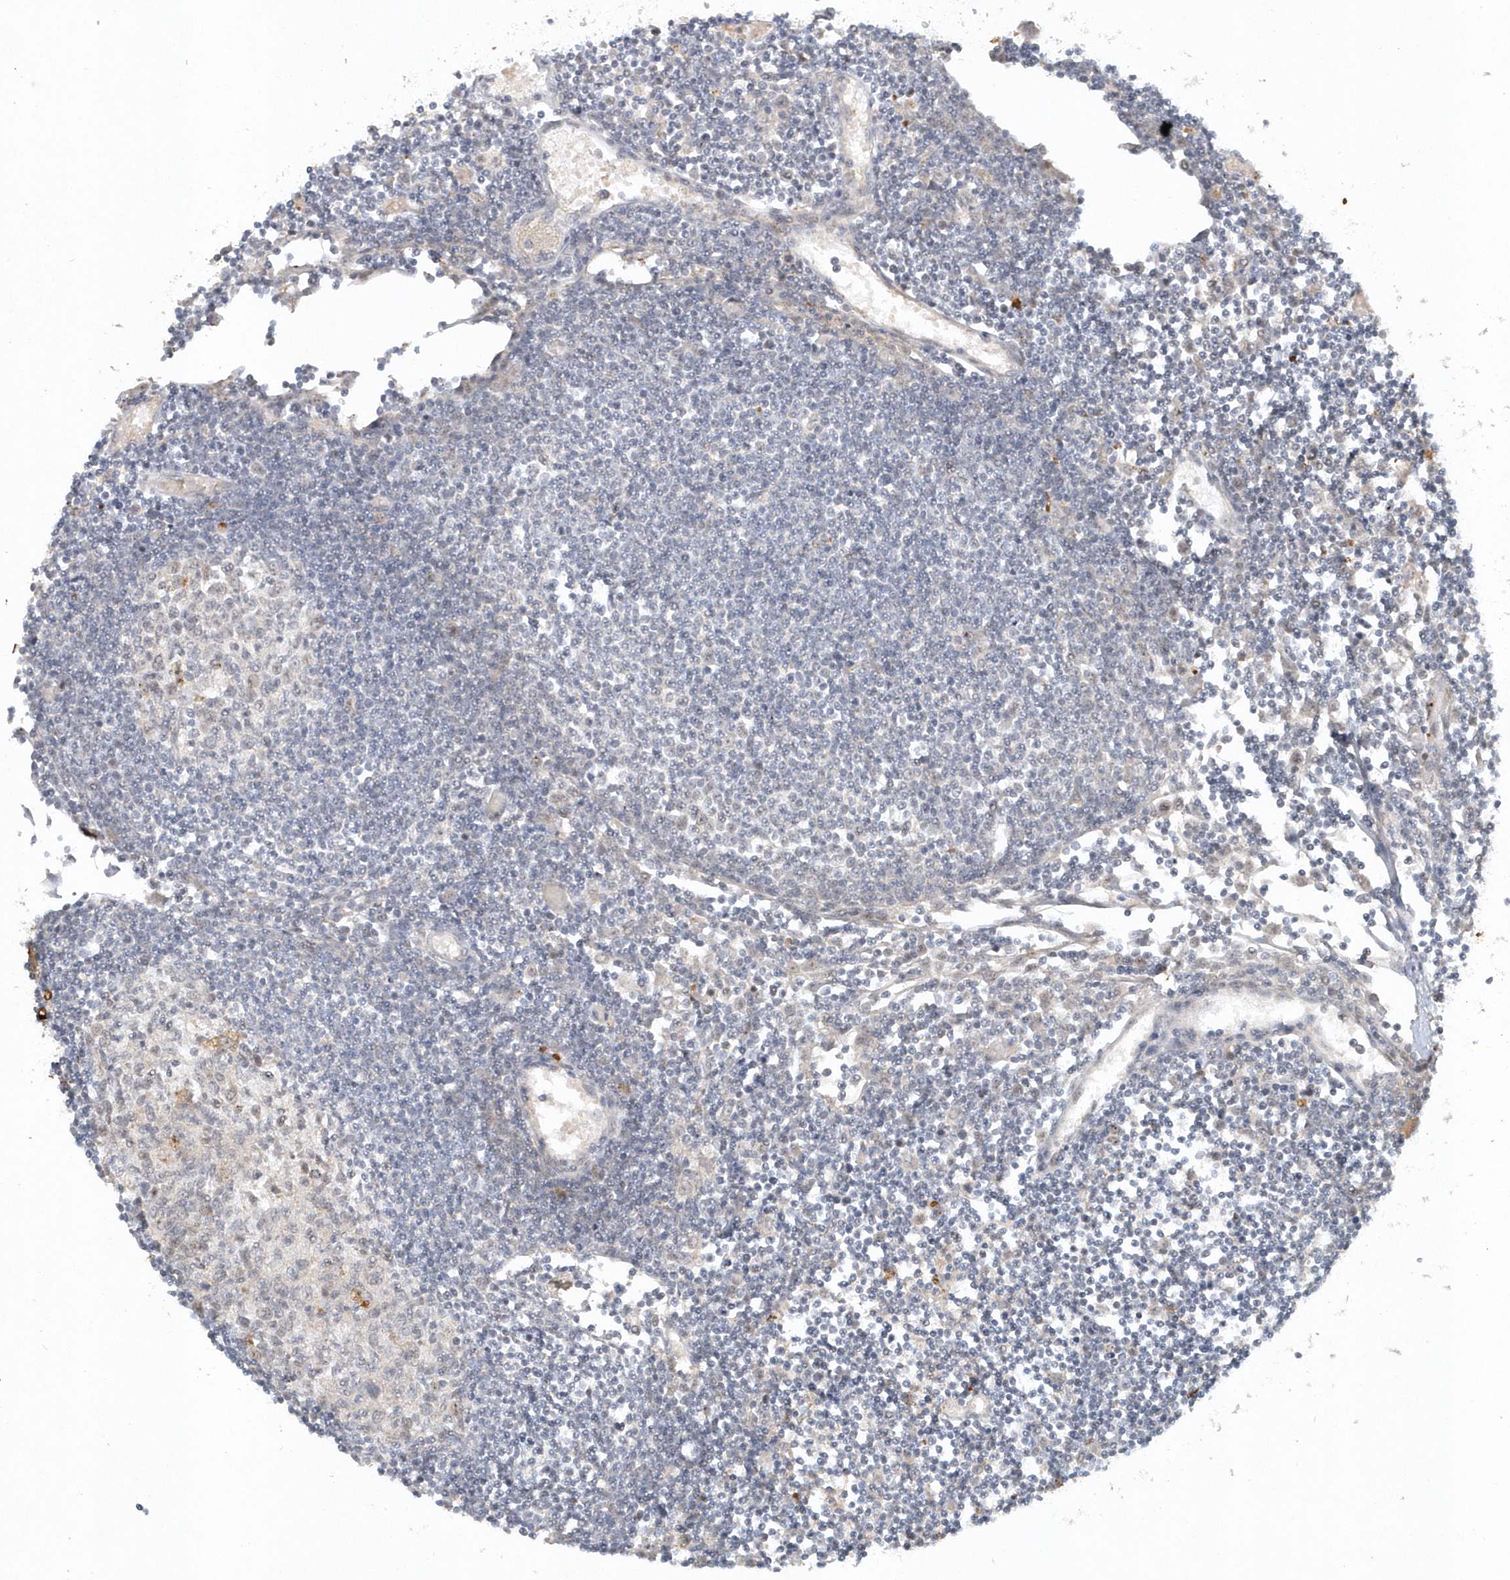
{"staining": {"intensity": "moderate", "quantity": "<25%", "location": "cytoplasmic/membranous"}, "tissue": "lymph node", "cell_type": "Germinal center cells", "image_type": "normal", "snomed": [{"axis": "morphology", "description": "Normal tissue, NOS"}, {"axis": "topography", "description": "Lymph node"}], "caption": "DAB immunohistochemical staining of unremarkable lymph node reveals moderate cytoplasmic/membranous protein expression in about <25% of germinal center cells.", "gene": "THG1L", "patient": {"sex": "female", "age": 11}}